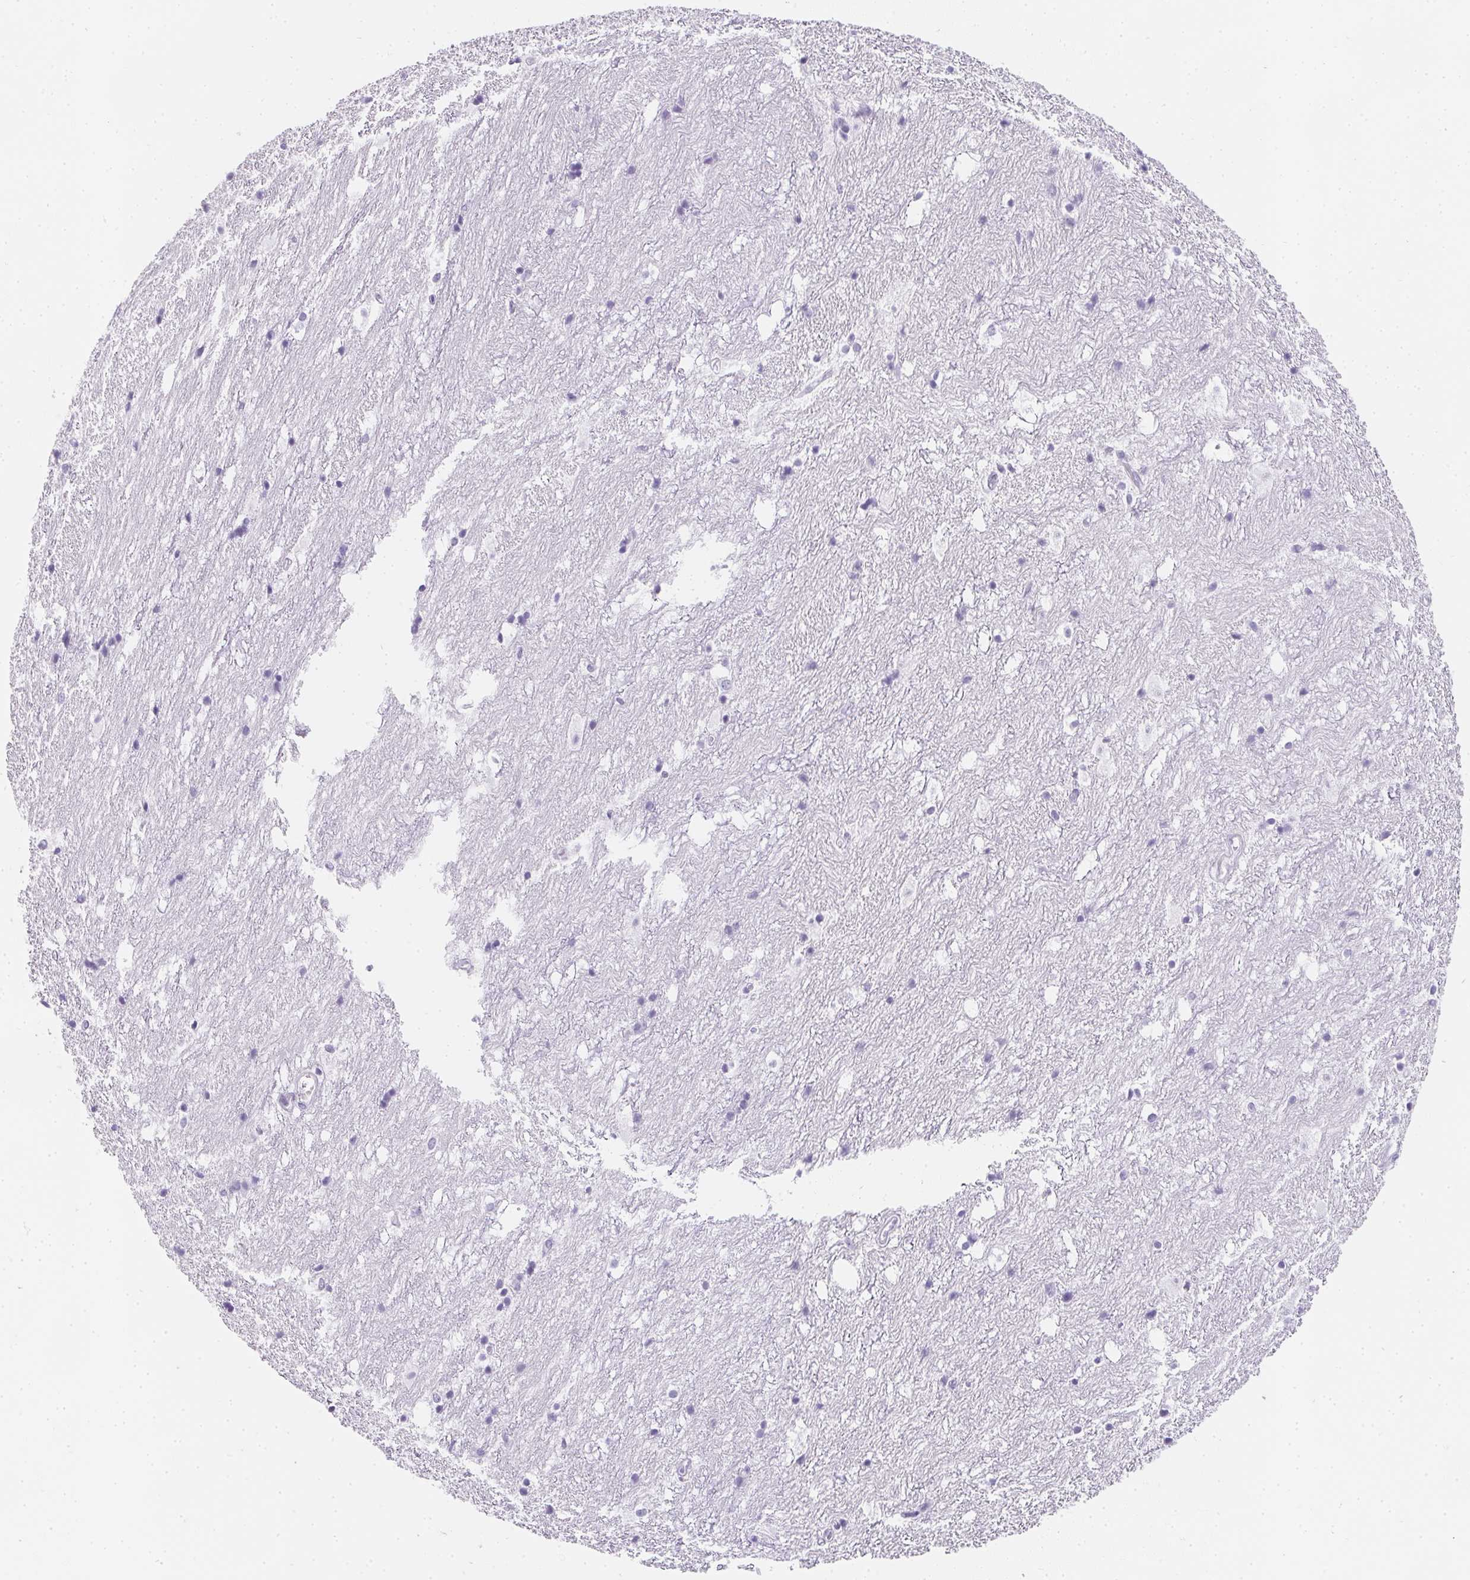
{"staining": {"intensity": "negative", "quantity": "none", "location": "none"}, "tissue": "hippocampus", "cell_type": "Glial cells", "image_type": "normal", "snomed": [{"axis": "morphology", "description": "Normal tissue, NOS"}, {"axis": "topography", "description": "Hippocampus"}], "caption": "Hippocampus was stained to show a protein in brown. There is no significant staining in glial cells. (DAB IHC with hematoxylin counter stain).", "gene": "HK3", "patient": {"sex": "female", "age": 52}}